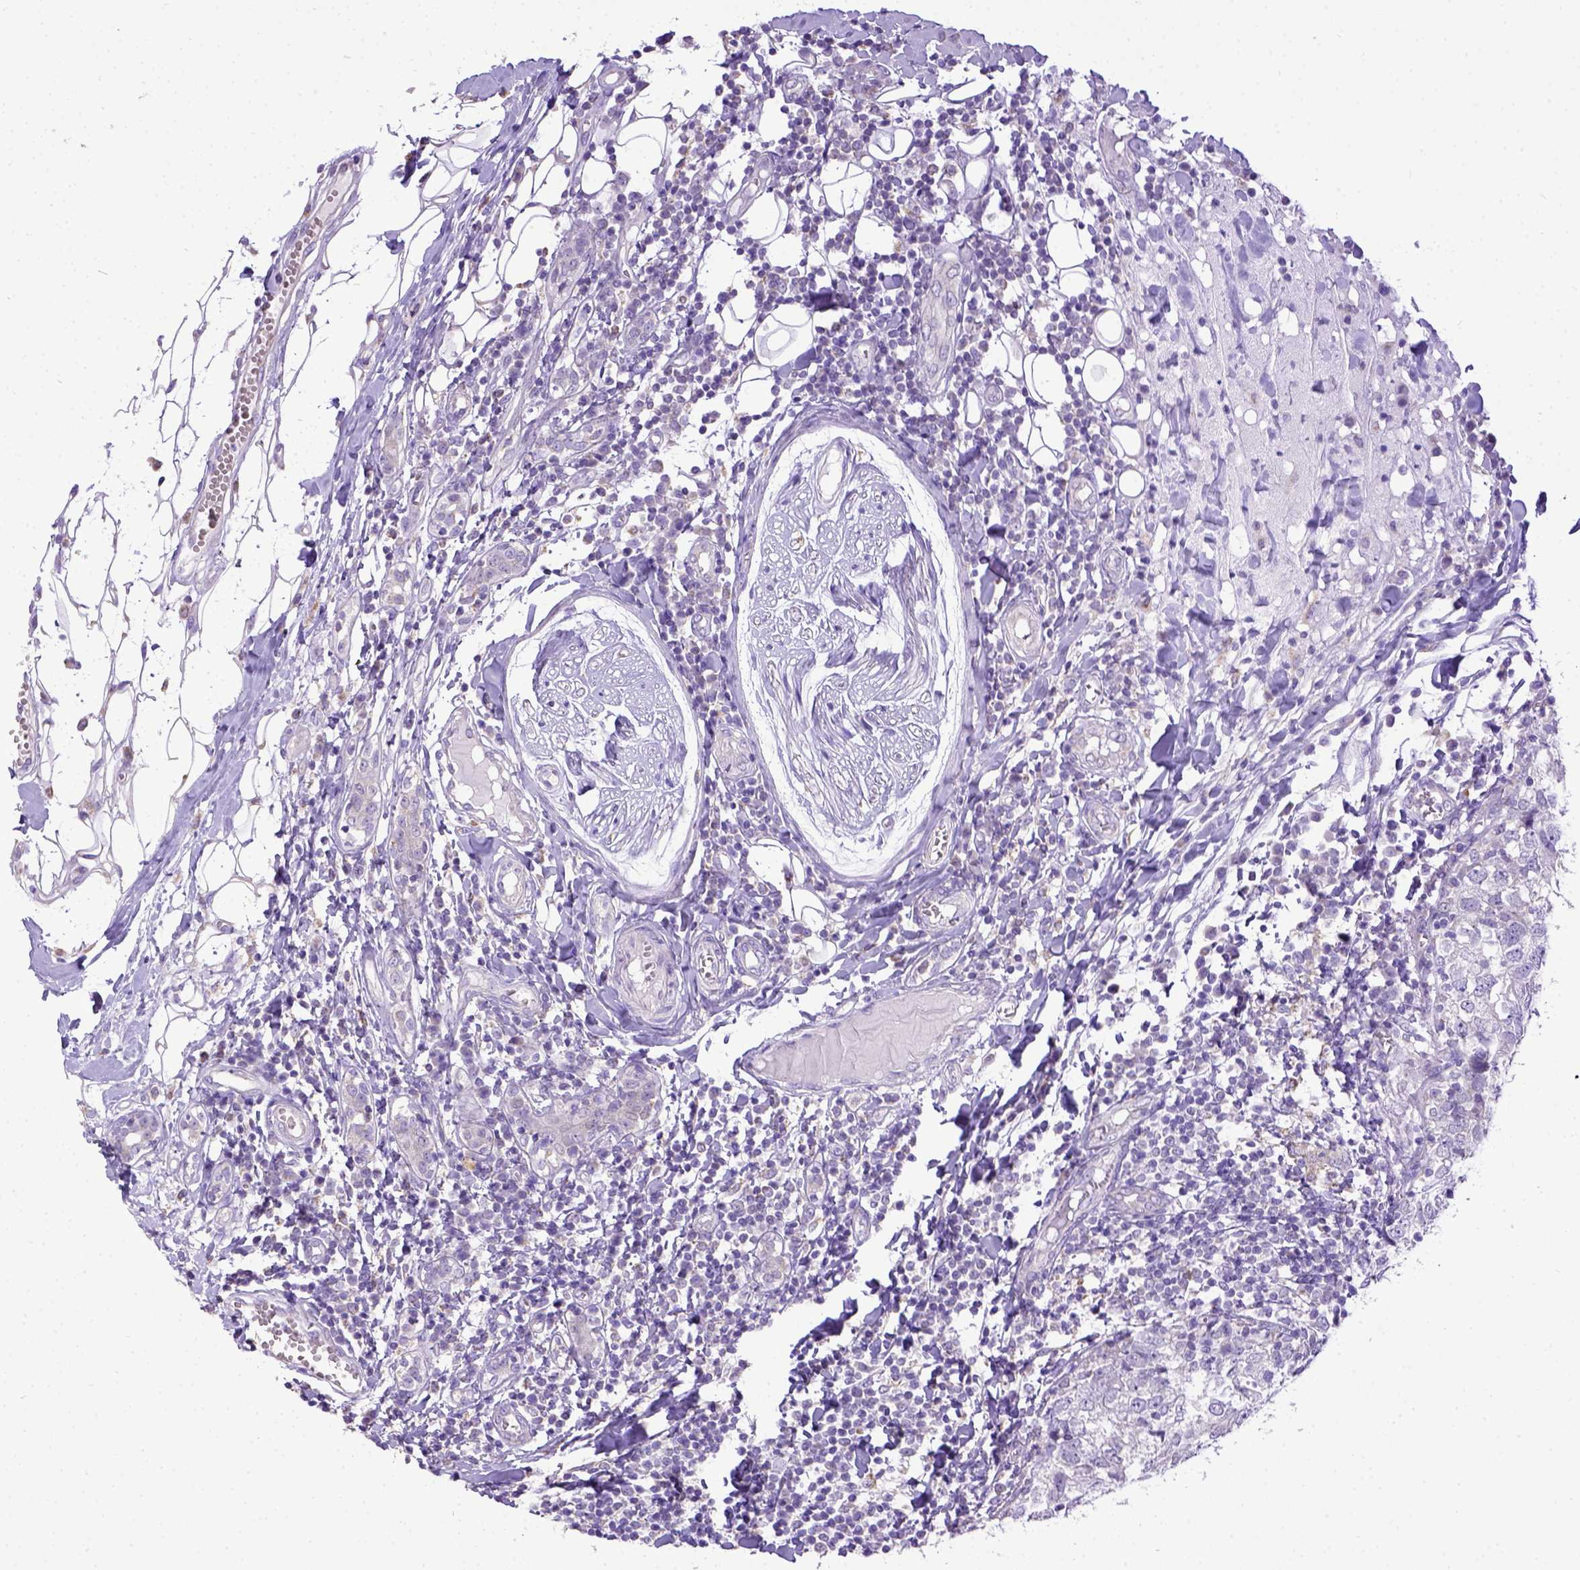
{"staining": {"intensity": "negative", "quantity": "none", "location": "none"}, "tissue": "breast cancer", "cell_type": "Tumor cells", "image_type": "cancer", "snomed": [{"axis": "morphology", "description": "Duct carcinoma"}, {"axis": "topography", "description": "Breast"}], "caption": "IHC photomicrograph of neoplastic tissue: human breast cancer (infiltrating ductal carcinoma) stained with DAB displays no significant protein positivity in tumor cells.", "gene": "SPEF1", "patient": {"sex": "female", "age": 30}}